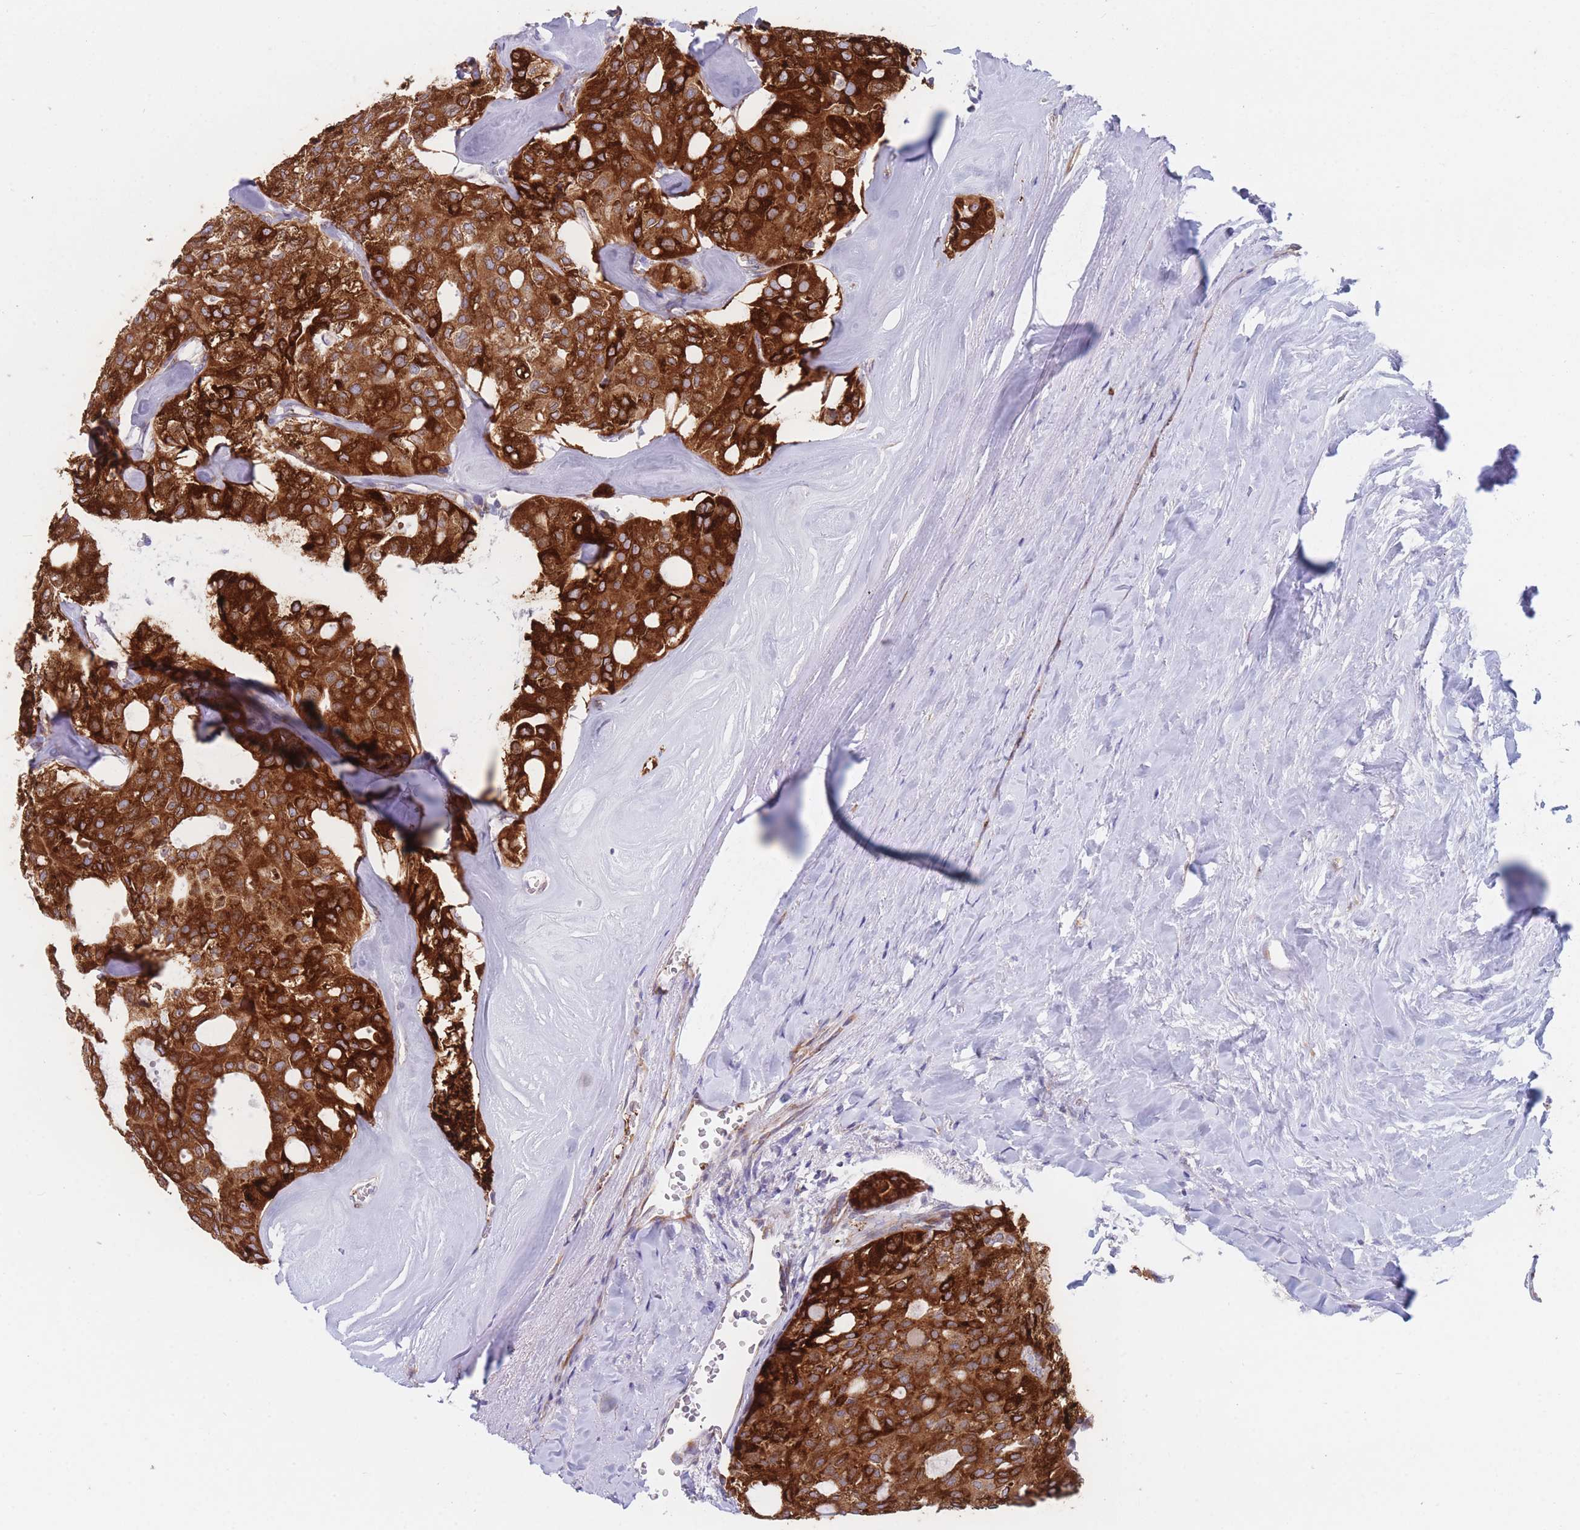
{"staining": {"intensity": "strong", "quantity": ">75%", "location": "cytoplasmic/membranous"}, "tissue": "thyroid cancer", "cell_type": "Tumor cells", "image_type": "cancer", "snomed": [{"axis": "morphology", "description": "Follicular adenoma carcinoma, NOS"}, {"axis": "topography", "description": "Thyroid gland"}], "caption": "Thyroid cancer (follicular adenoma carcinoma) stained with a brown dye reveals strong cytoplasmic/membranous positive positivity in approximately >75% of tumor cells.", "gene": "AK9", "patient": {"sex": "male", "age": 75}}